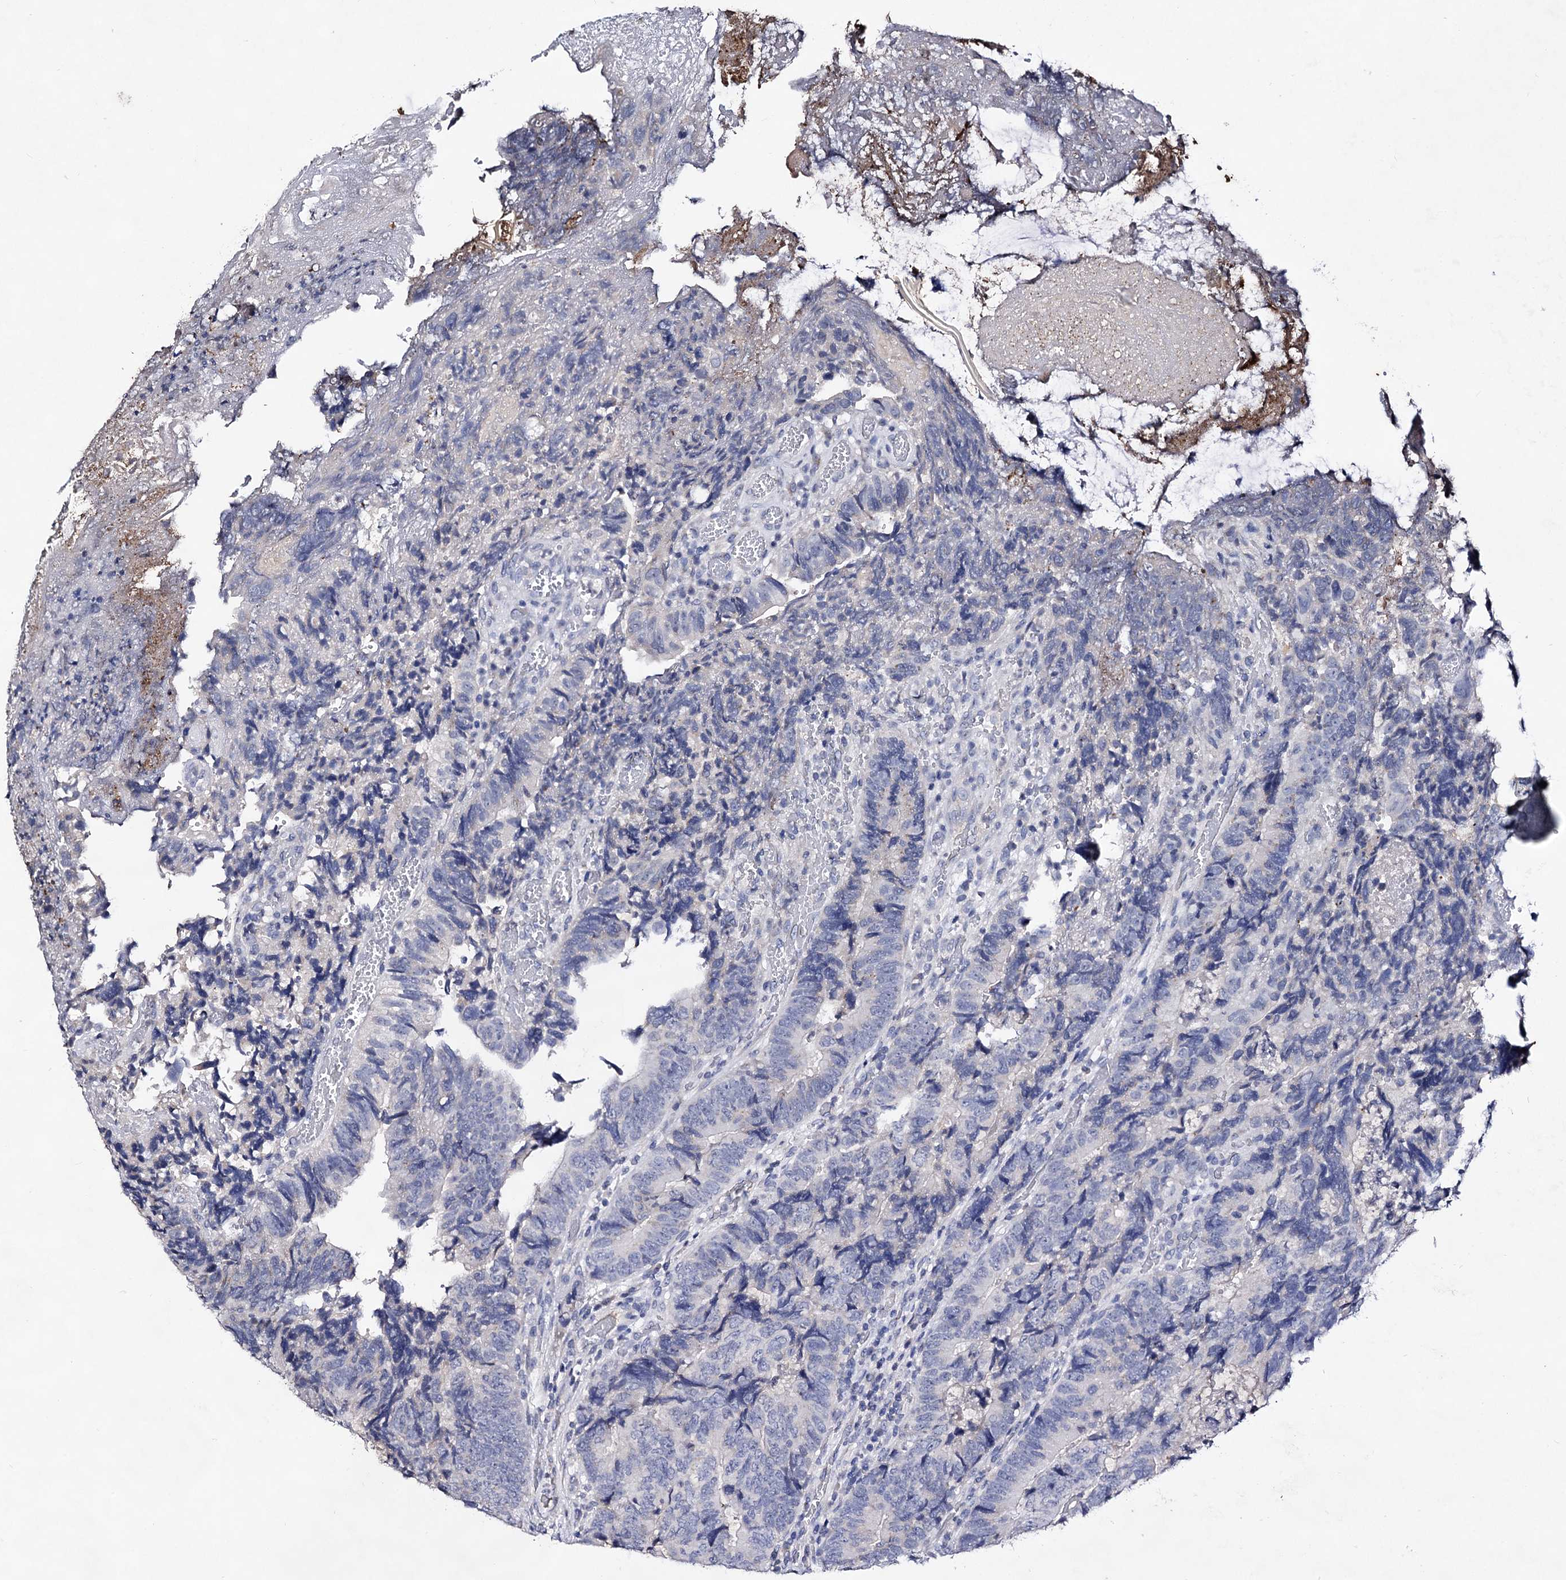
{"staining": {"intensity": "negative", "quantity": "none", "location": "none"}, "tissue": "colorectal cancer", "cell_type": "Tumor cells", "image_type": "cancer", "snomed": [{"axis": "morphology", "description": "Adenocarcinoma, NOS"}, {"axis": "topography", "description": "Colon"}], "caption": "The photomicrograph shows no staining of tumor cells in colorectal cancer (adenocarcinoma). The staining was performed using DAB to visualize the protein expression in brown, while the nuclei were stained in blue with hematoxylin (Magnification: 20x).", "gene": "PLIN1", "patient": {"sex": "female", "age": 67}}